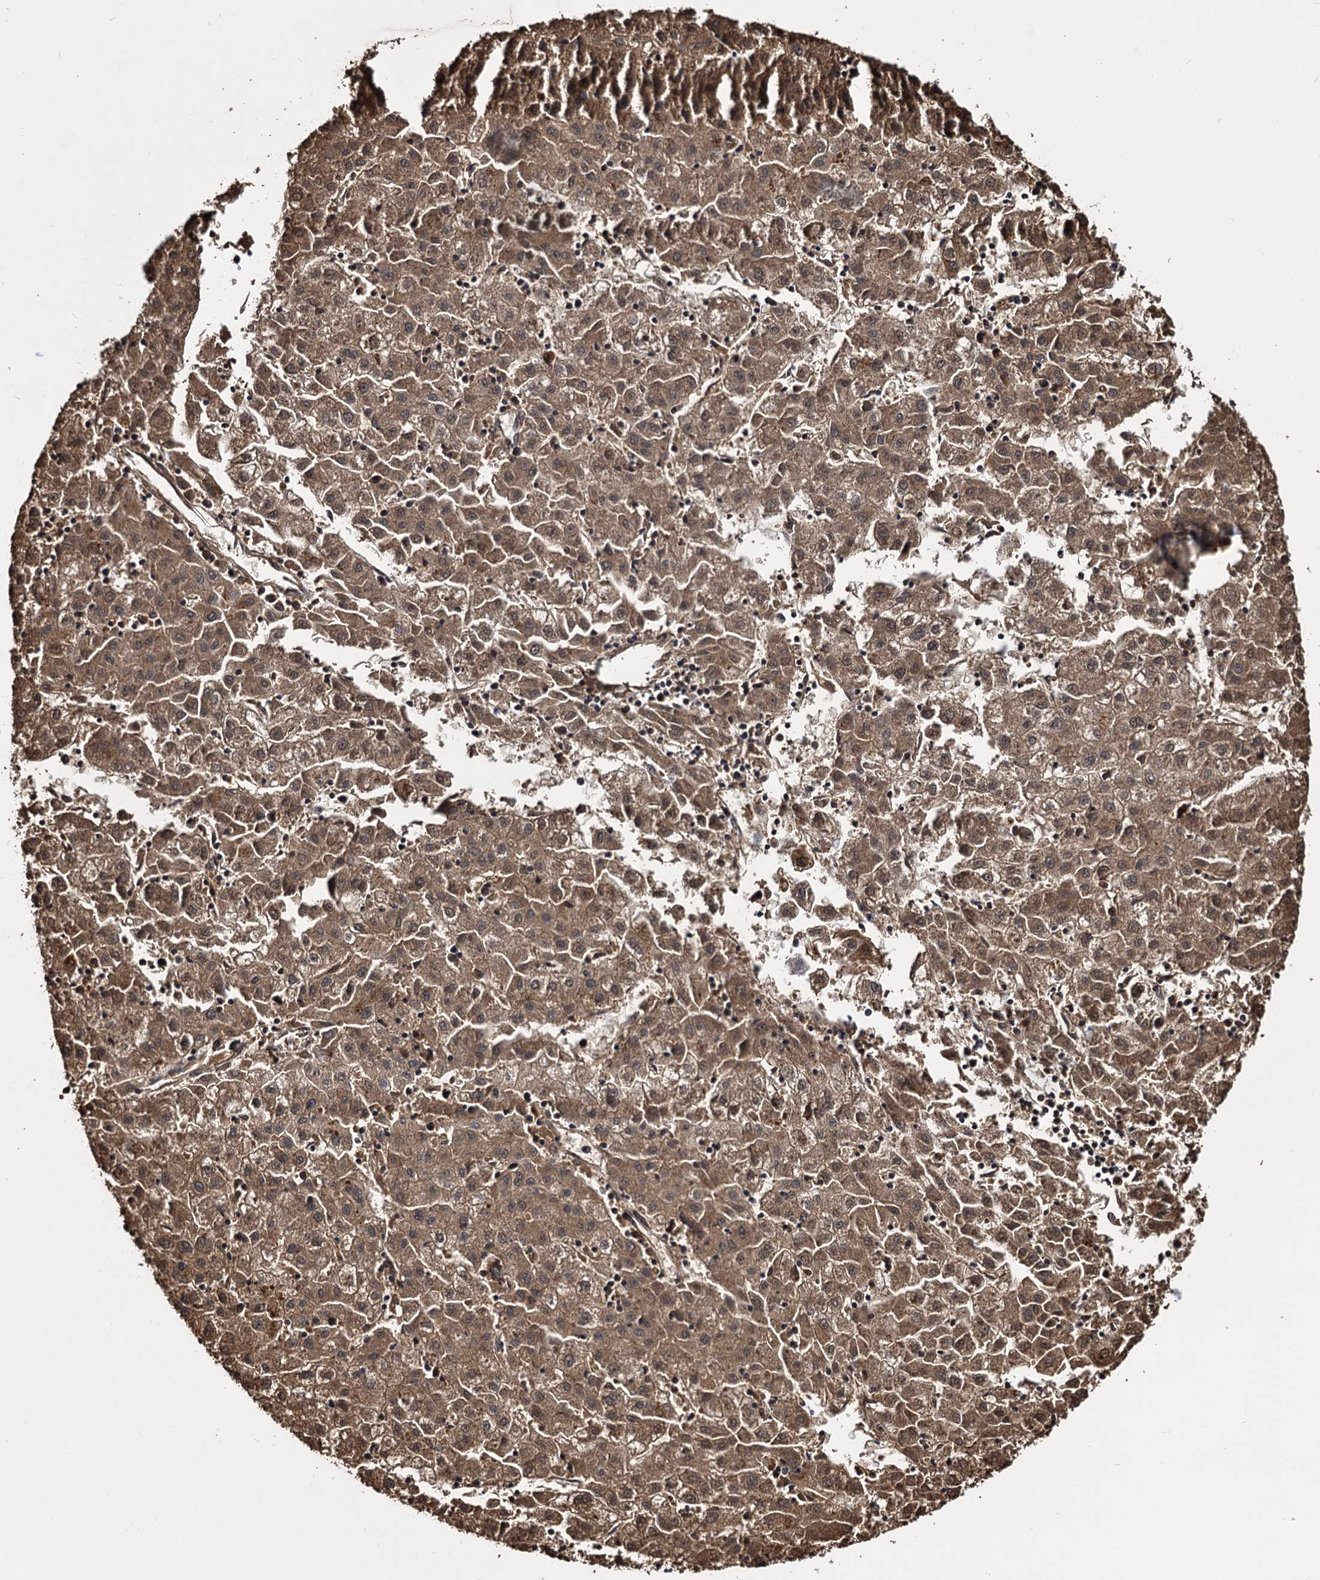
{"staining": {"intensity": "moderate", "quantity": ">75%", "location": "cytoplasmic/membranous,nuclear"}, "tissue": "liver cancer", "cell_type": "Tumor cells", "image_type": "cancer", "snomed": [{"axis": "morphology", "description": "Carcinoma, Hepatocellular, NOS"}, {"axis": "topography", "description": "Liver"}], "caption": "A medium amount of moderate cytoplasmic/membranous and nuclear positivity is appreciated in about >75% of tumor cells in liver cancer (hepatocellular carcinoma) tissue. The protein is stained brown, and the nuclei are stained in blue (DAB (3,3'-diaminobenzidine) IHC with brightfield microscopy, high magnification).", "gene": "SLC46A3", "patient": {"sex": "male", "age": 72}}